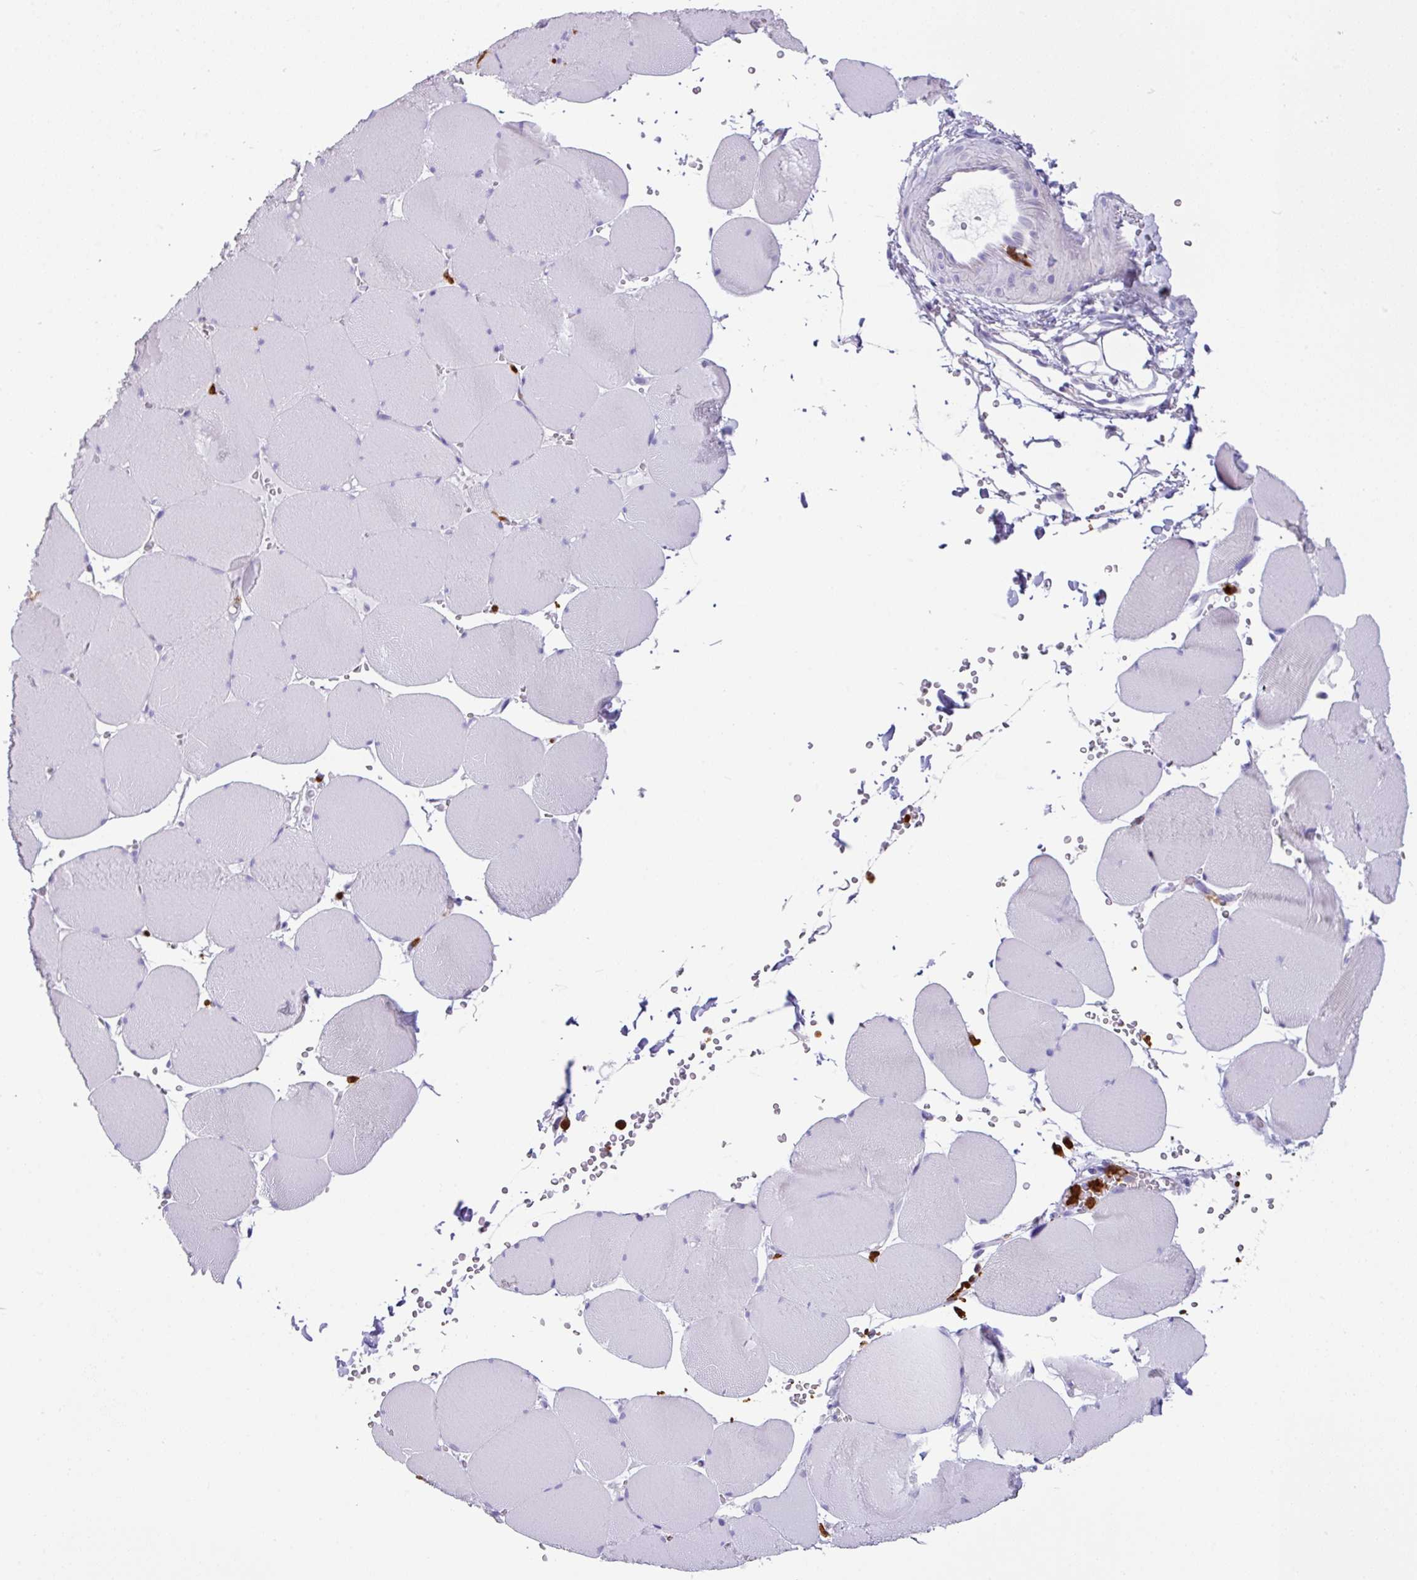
{"staining": {"intensity": "negative", "quantity": "none", "location": "none"}, "tissue": "skeletal muscle", "cell_type": "Myocytes", "image_type": "normal", "snomed": [{"axis": "morphology", "description": "Normal tissue, NOS"}, {"axis": "topography", "description": "Skeletal muscle"}, {"axis": "topography", "description": "Head-Neck"}], "caption": "Immunohistochemical staining of normal skeletal muscle demonstrates no significant expression in myocytes.", "gene": "SH2D3C", "patient": {"sex": "male", "age": 66}}